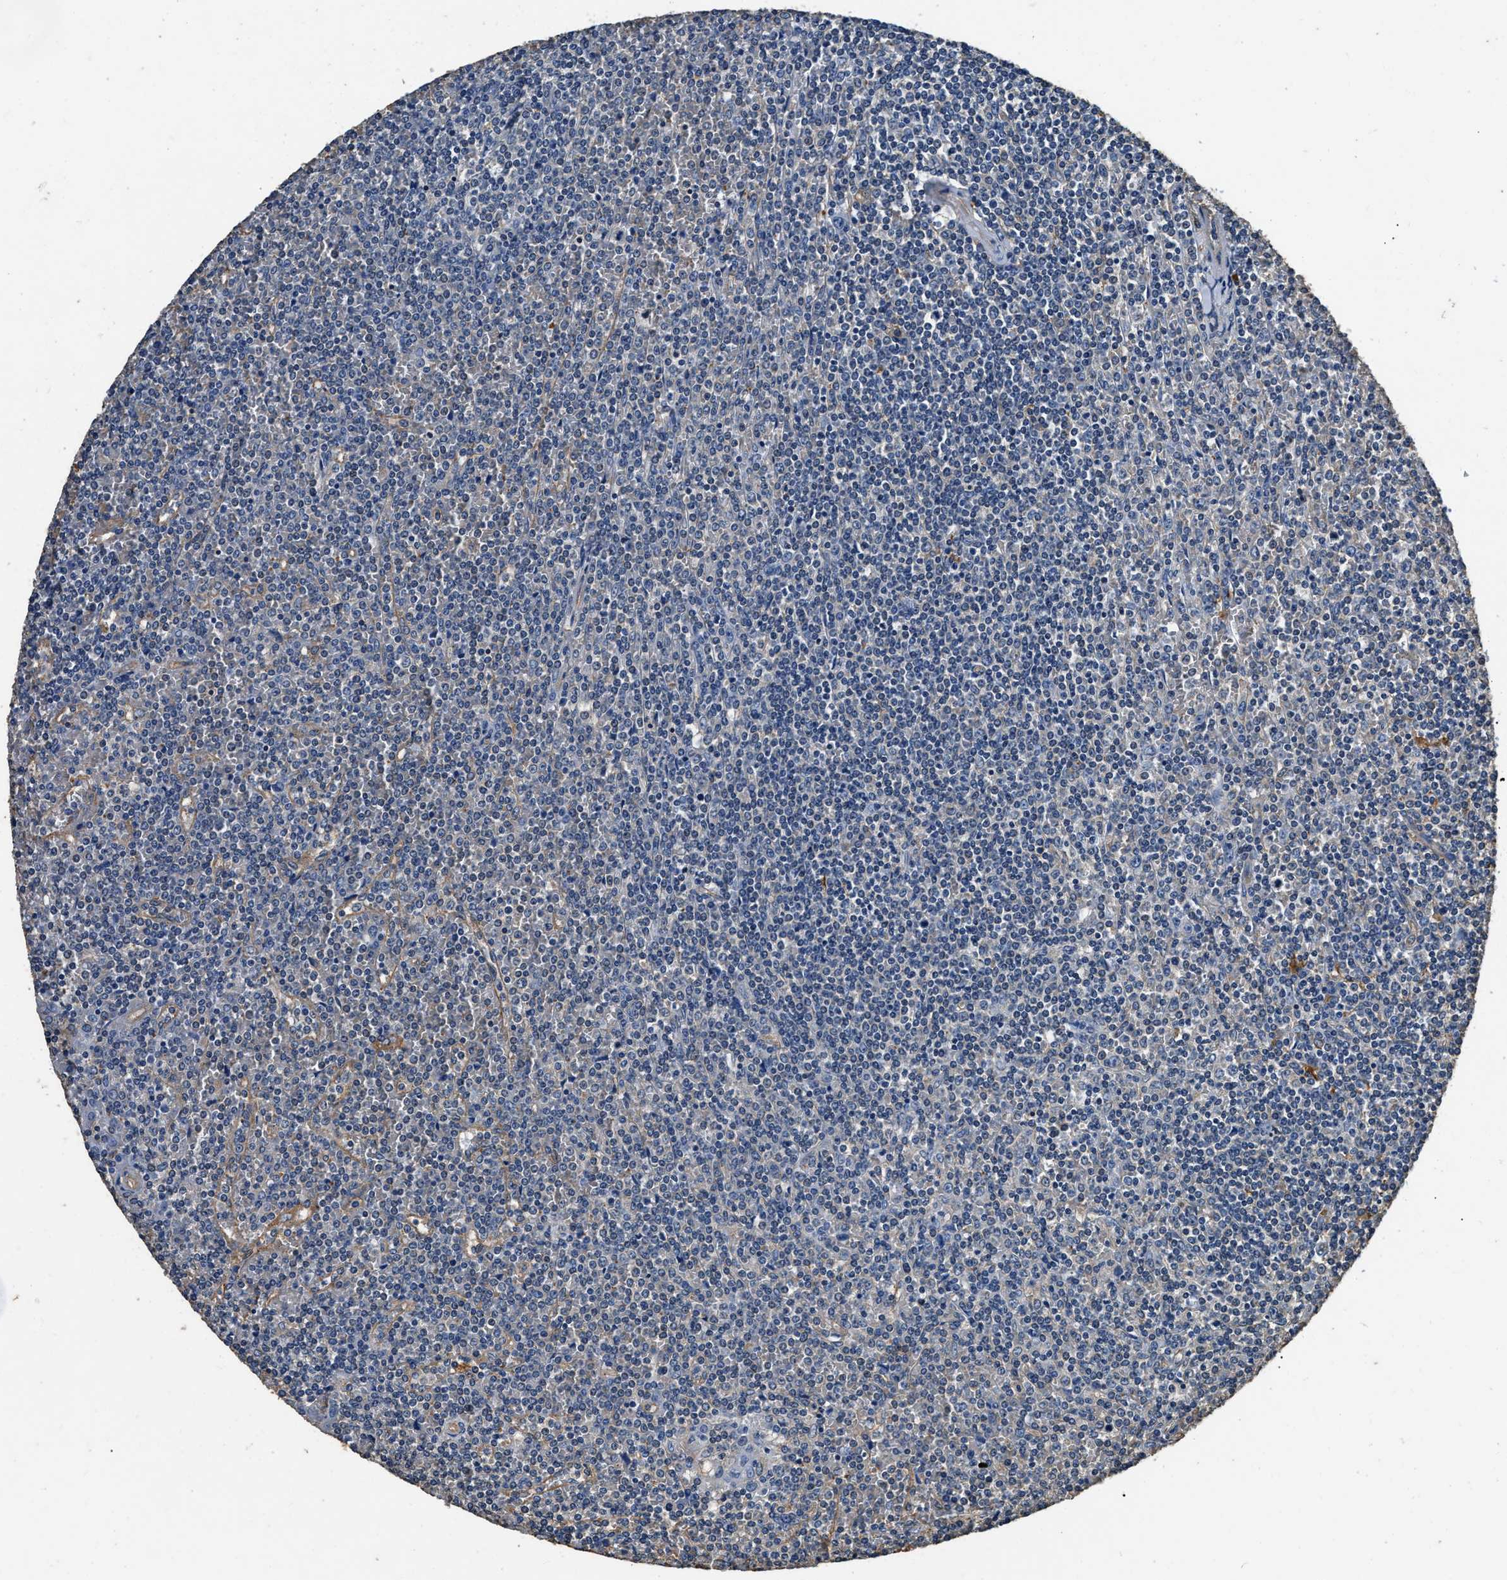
{"staining": {"intensity": "negative", "quantity": "none", "location": "none"}, "tissue": "lymphoma", "cell_type": "Tumor cells", "image_type": "cancer", "snomed": [{"axis": "morphology", "description": "Malignant lymphoma, non-Hodgkin's type, Low grade"}, {"axis": "topography", "description": "Spleen"}], "caption": "This is an immunohistochemistry (IHC) image of human low-grade malignant lymphoma, non-Hodgkin's type. There is no positivity in tumor cells.", "gene": "MIB1", "patient": {"sex": "female", "age": 19}}